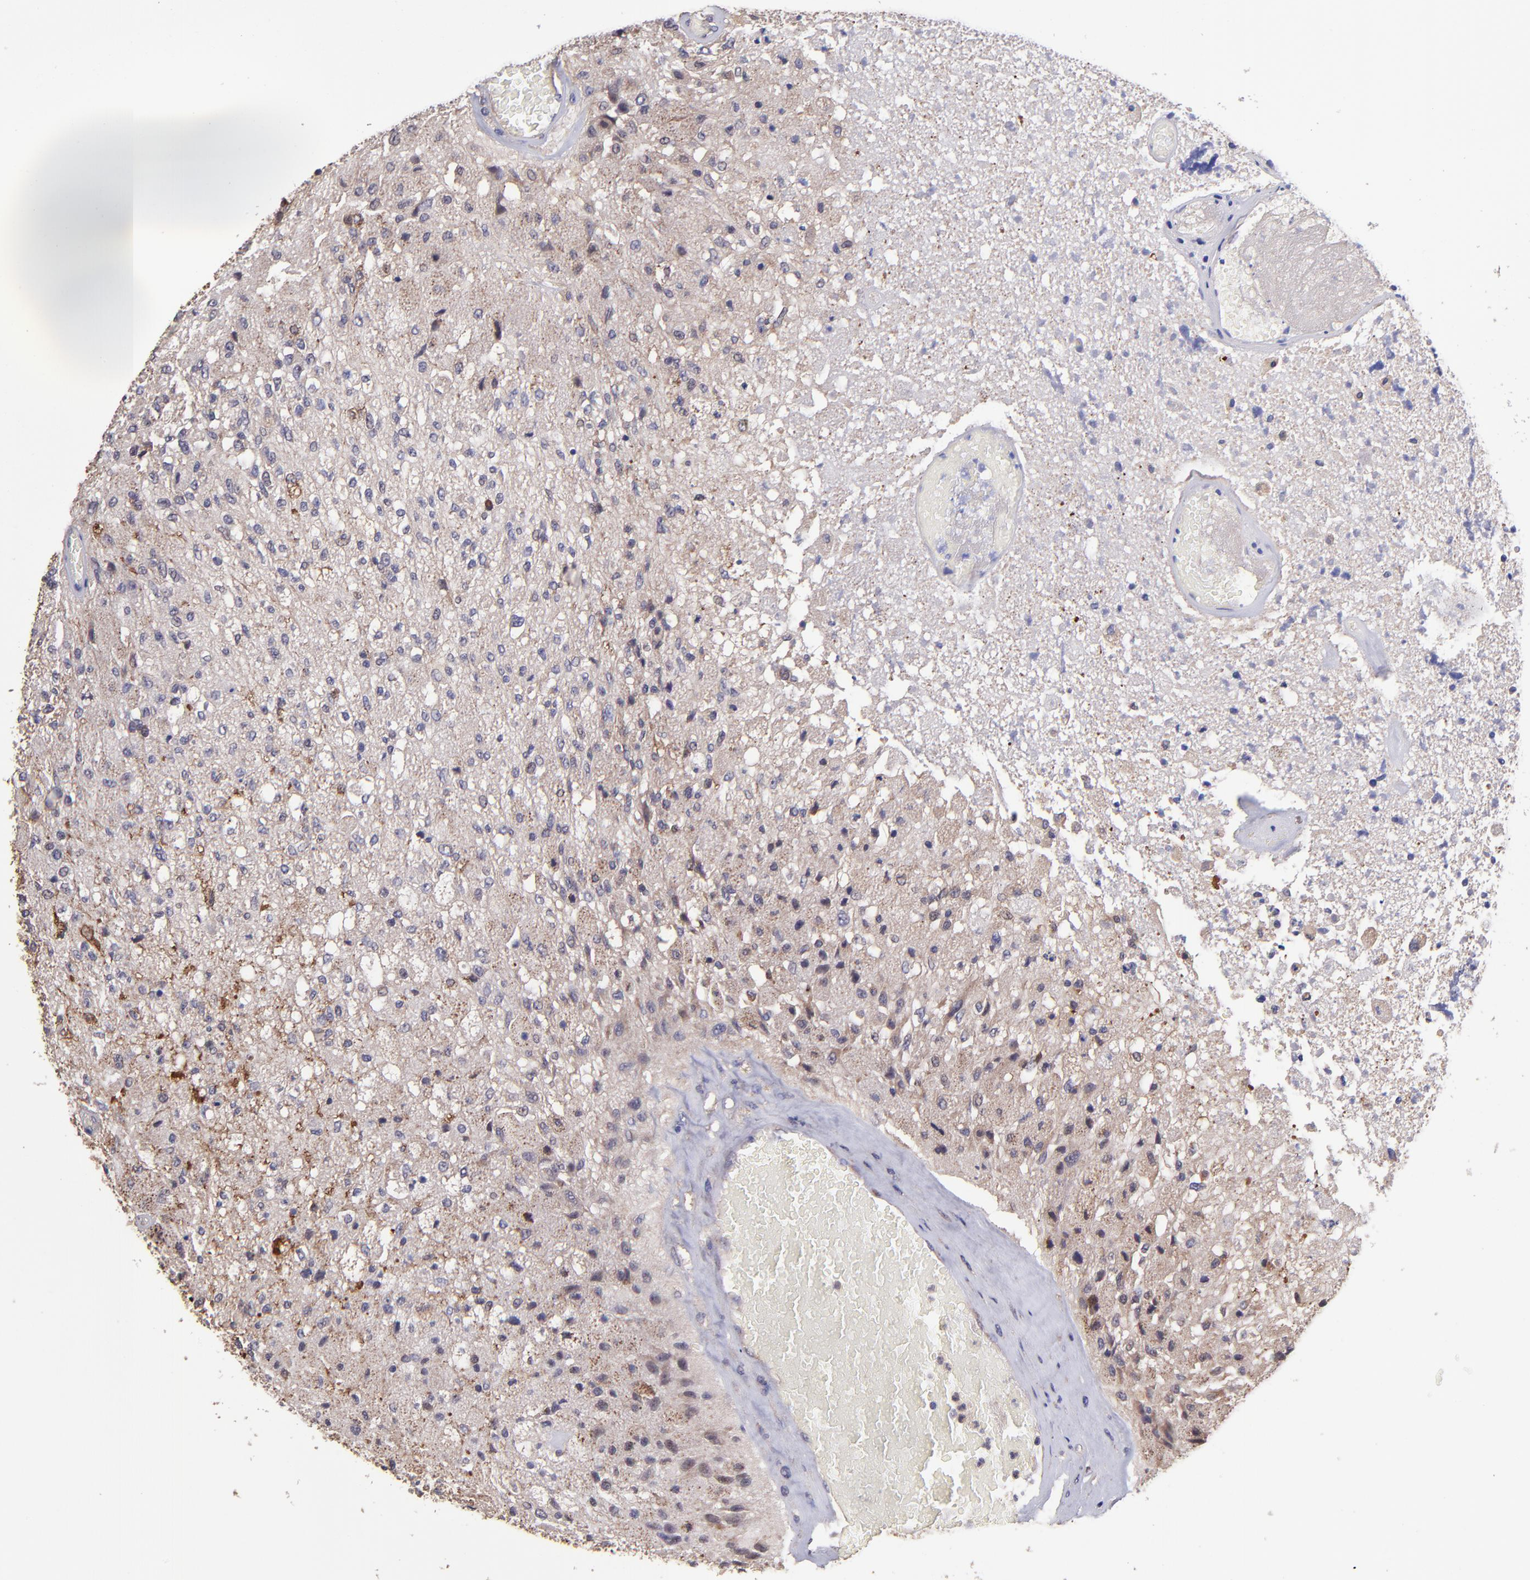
{"staining": {"intensity": "moderate", "quantity": ">75%", "location": "cytoplasmic/membranous"}, "tissue": "glioma", "cell_type": "Tumor cells", "image_type": "cancer", "snomed": [{"axis": "morphology", "description": "Normal tissue, NOS"}, {"axis": "morphology", "description": "Glioma, malignant, High grade"}, {"axis": "topography", "description": "Cerebral cortex"}], "caption": "Malignant glioma (high-grade) stained for a protein (brown) demonstrates moderate cytoplasmic/membranous positive staining in approximately >75% of tumor cells.", "gene": "NSF", "patient": {"sex": "male", "age": 77}}